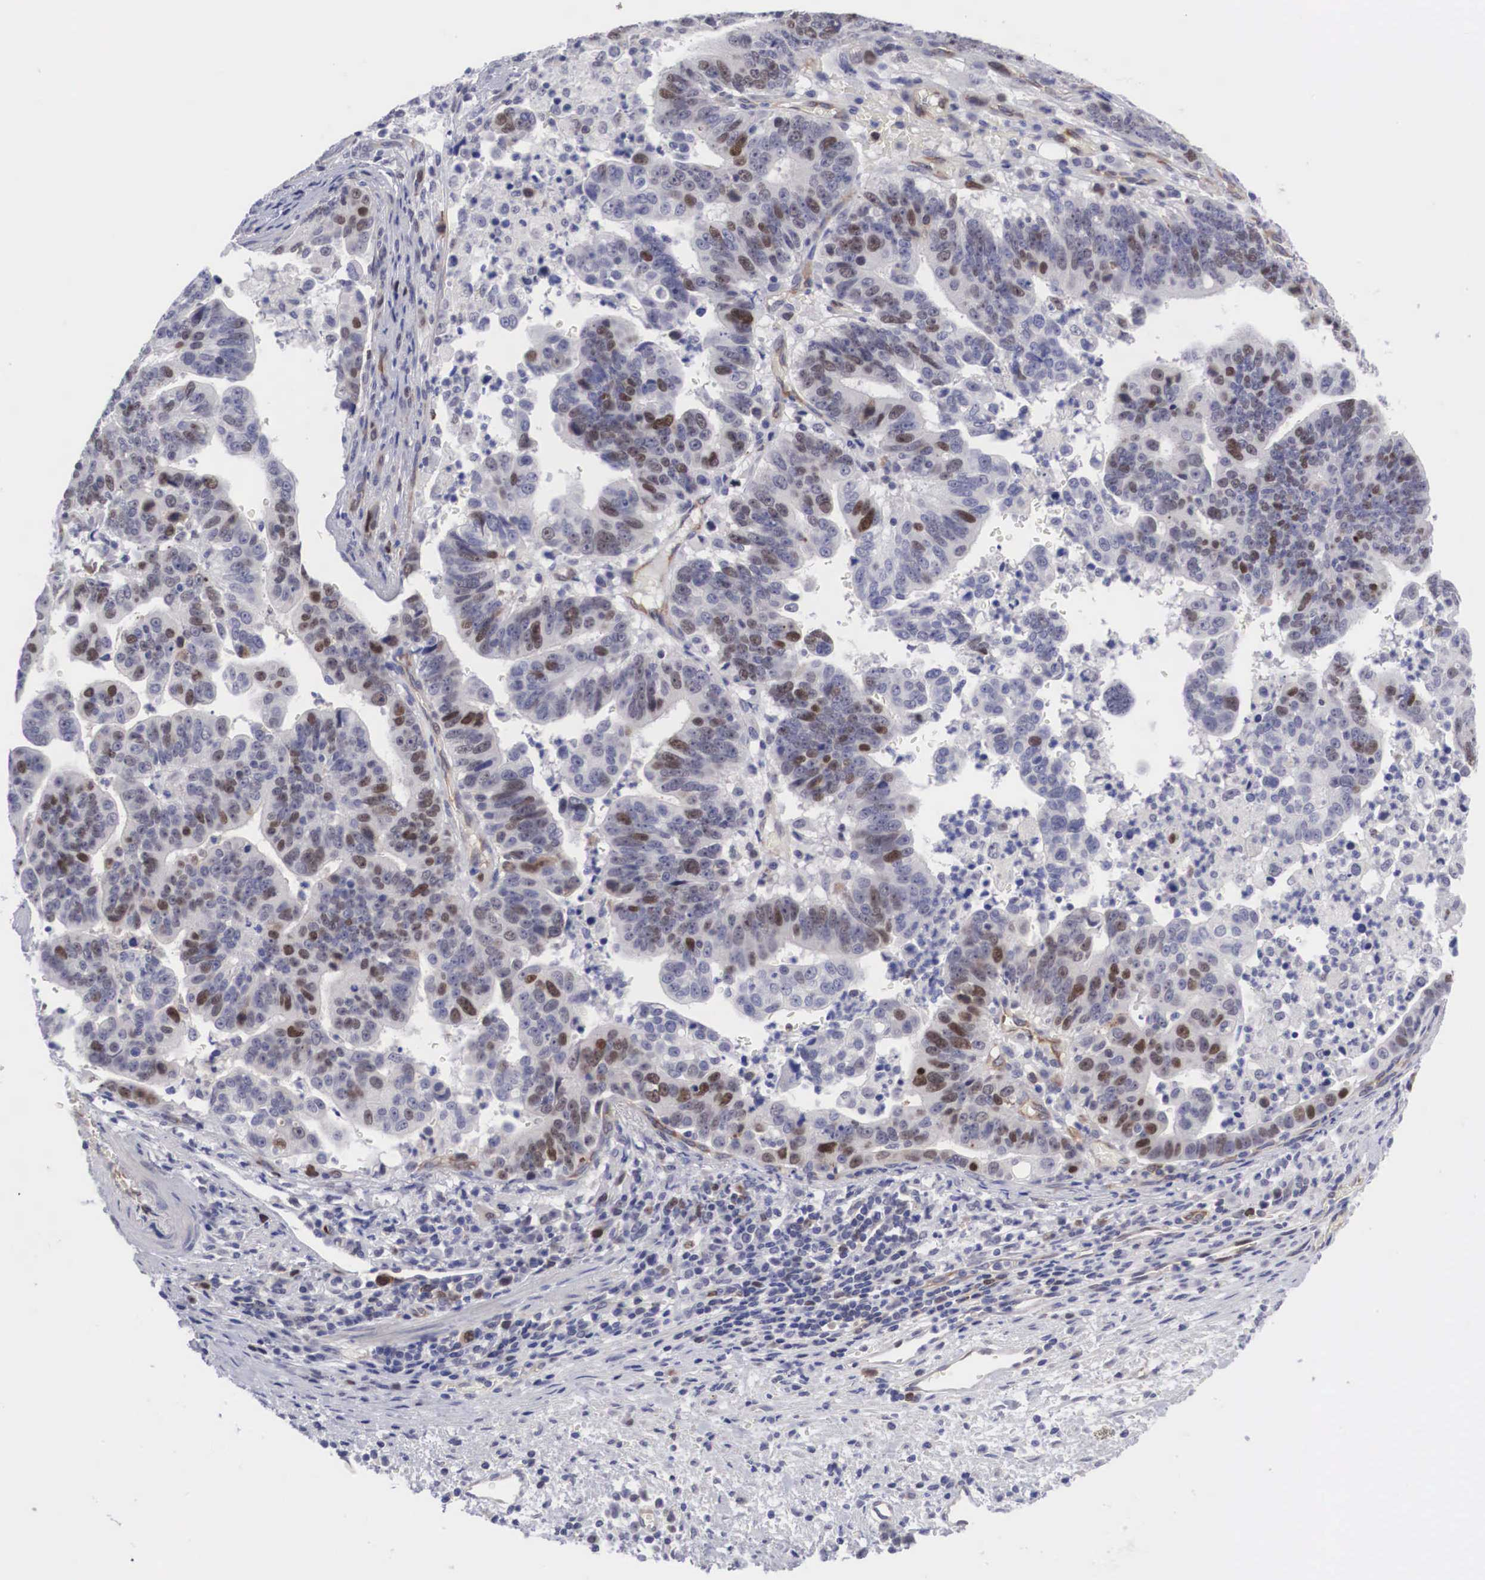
{"staining": {"intensity": "moderate", "quantity": "<25%", "location": "nuclear"}, "tissue": "stomach cancer", "cell_type": "Tumor cells", "image_type": "cancer", "snomed": [{"axis": "morphology", "description": "Adenocarcinoma, NOS"}, {"axis": "topography", "description": "Stomach, upper"}], "caption": "Brown immunohistochemical staining in stomach adenocarcinoma demonstrates moderate nuclear positivity in approximately <25% of tumor cells.", "gene": "MAST4", "patient": {"sex": "female", "age": 50}}